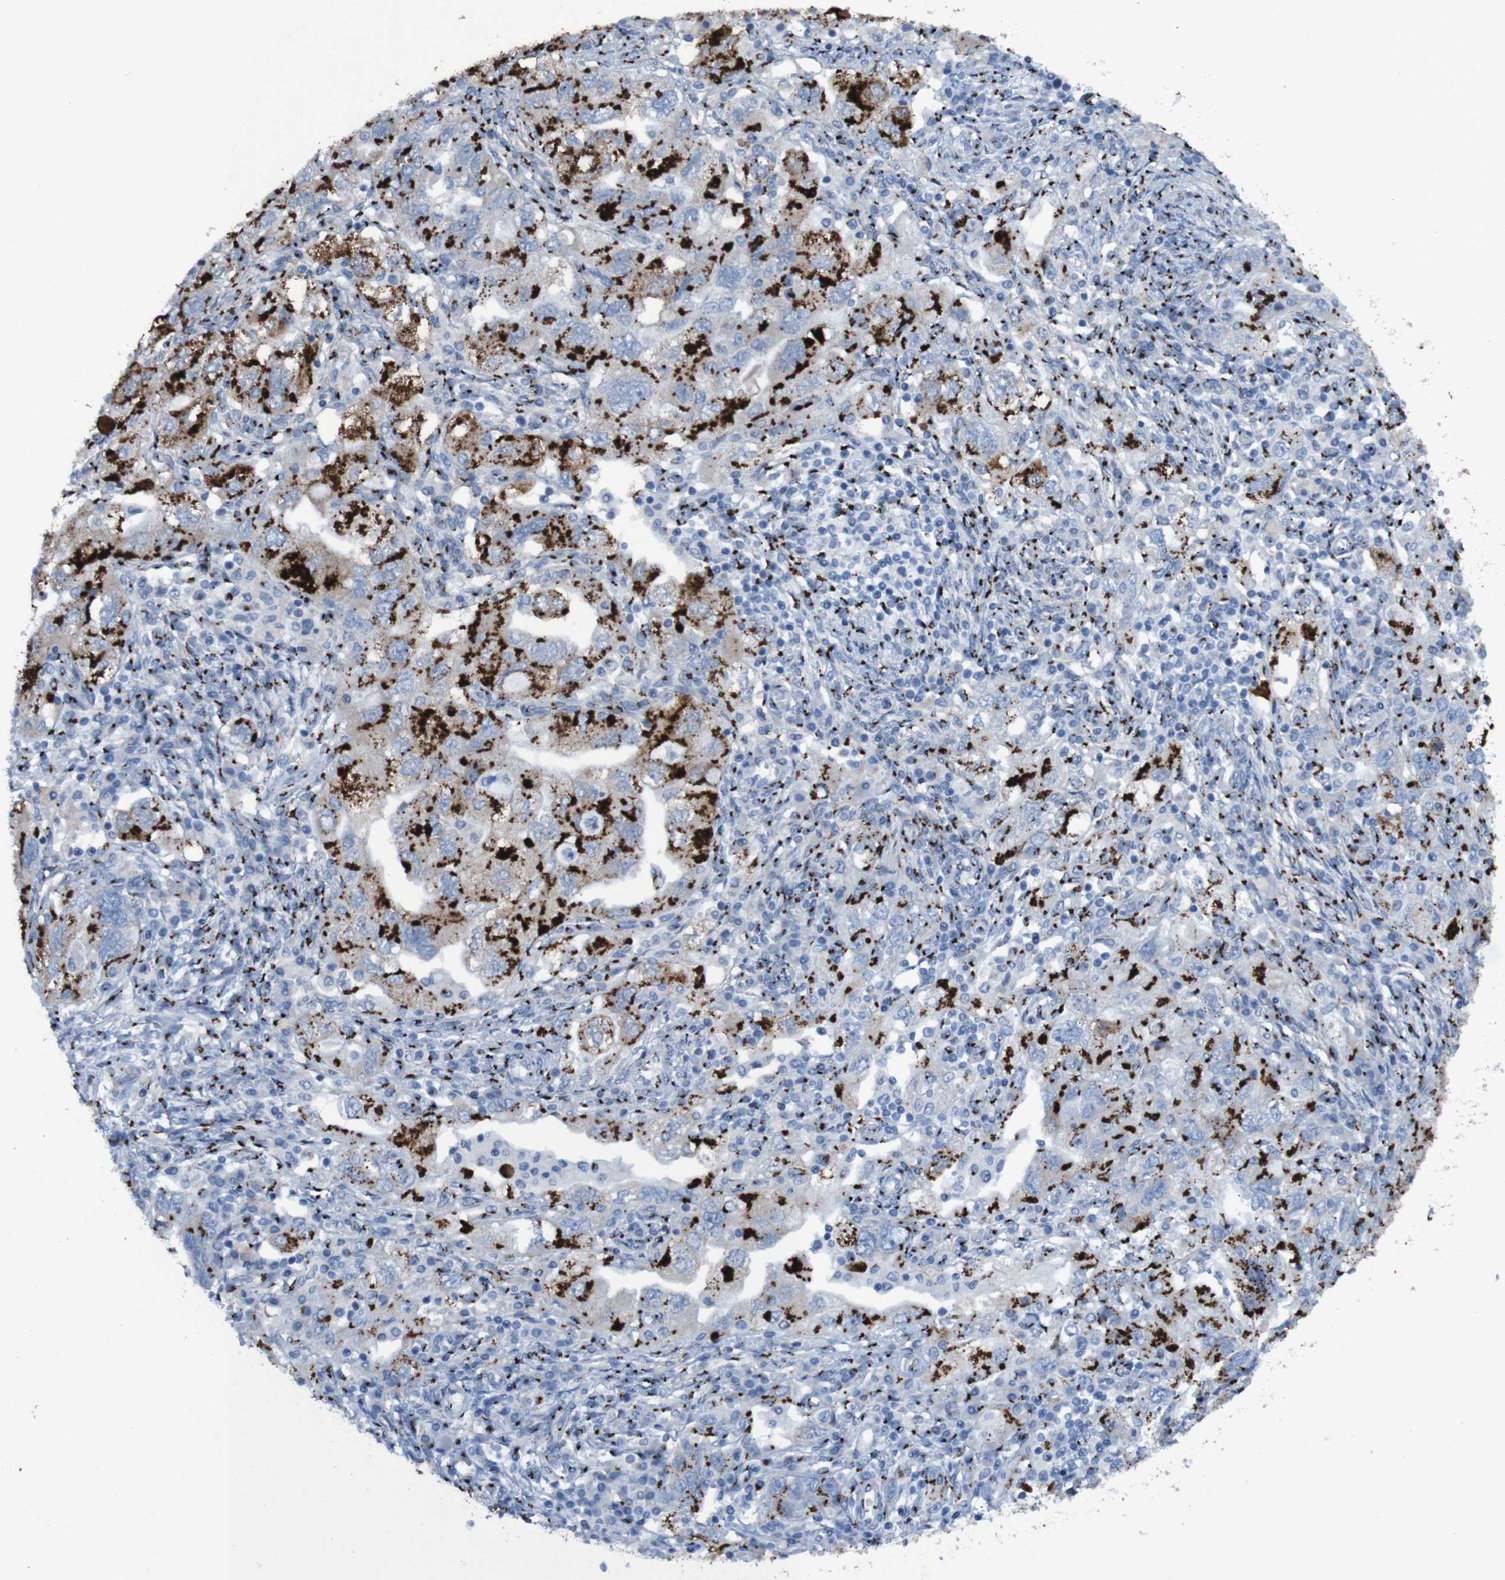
{"staining": {"intensity": "strong", "quantity": ">75%", "location": "cytoplasmic/membranous"}, "tissue": "ovarian cancer", "cell_type": "Tumor cells", "image_type": "cancer", "snomed": [{"axis": "morphology", "description": "Carcinoma, NOS"}, {"axis": "morphology", "description": "Cystadenocarcinoma, serous, NOS"}, {"axis": "topography", "description": "Ovary"}], "caption": "A micrograph showing strong cytoplasmic/membranous expression in approximately >75% of tumor cells in ovarian cancer, as visualized by brown immunohistochemical staining.", "gene": "GOLM1", "patient": {"sex": "female", "age": 69}}